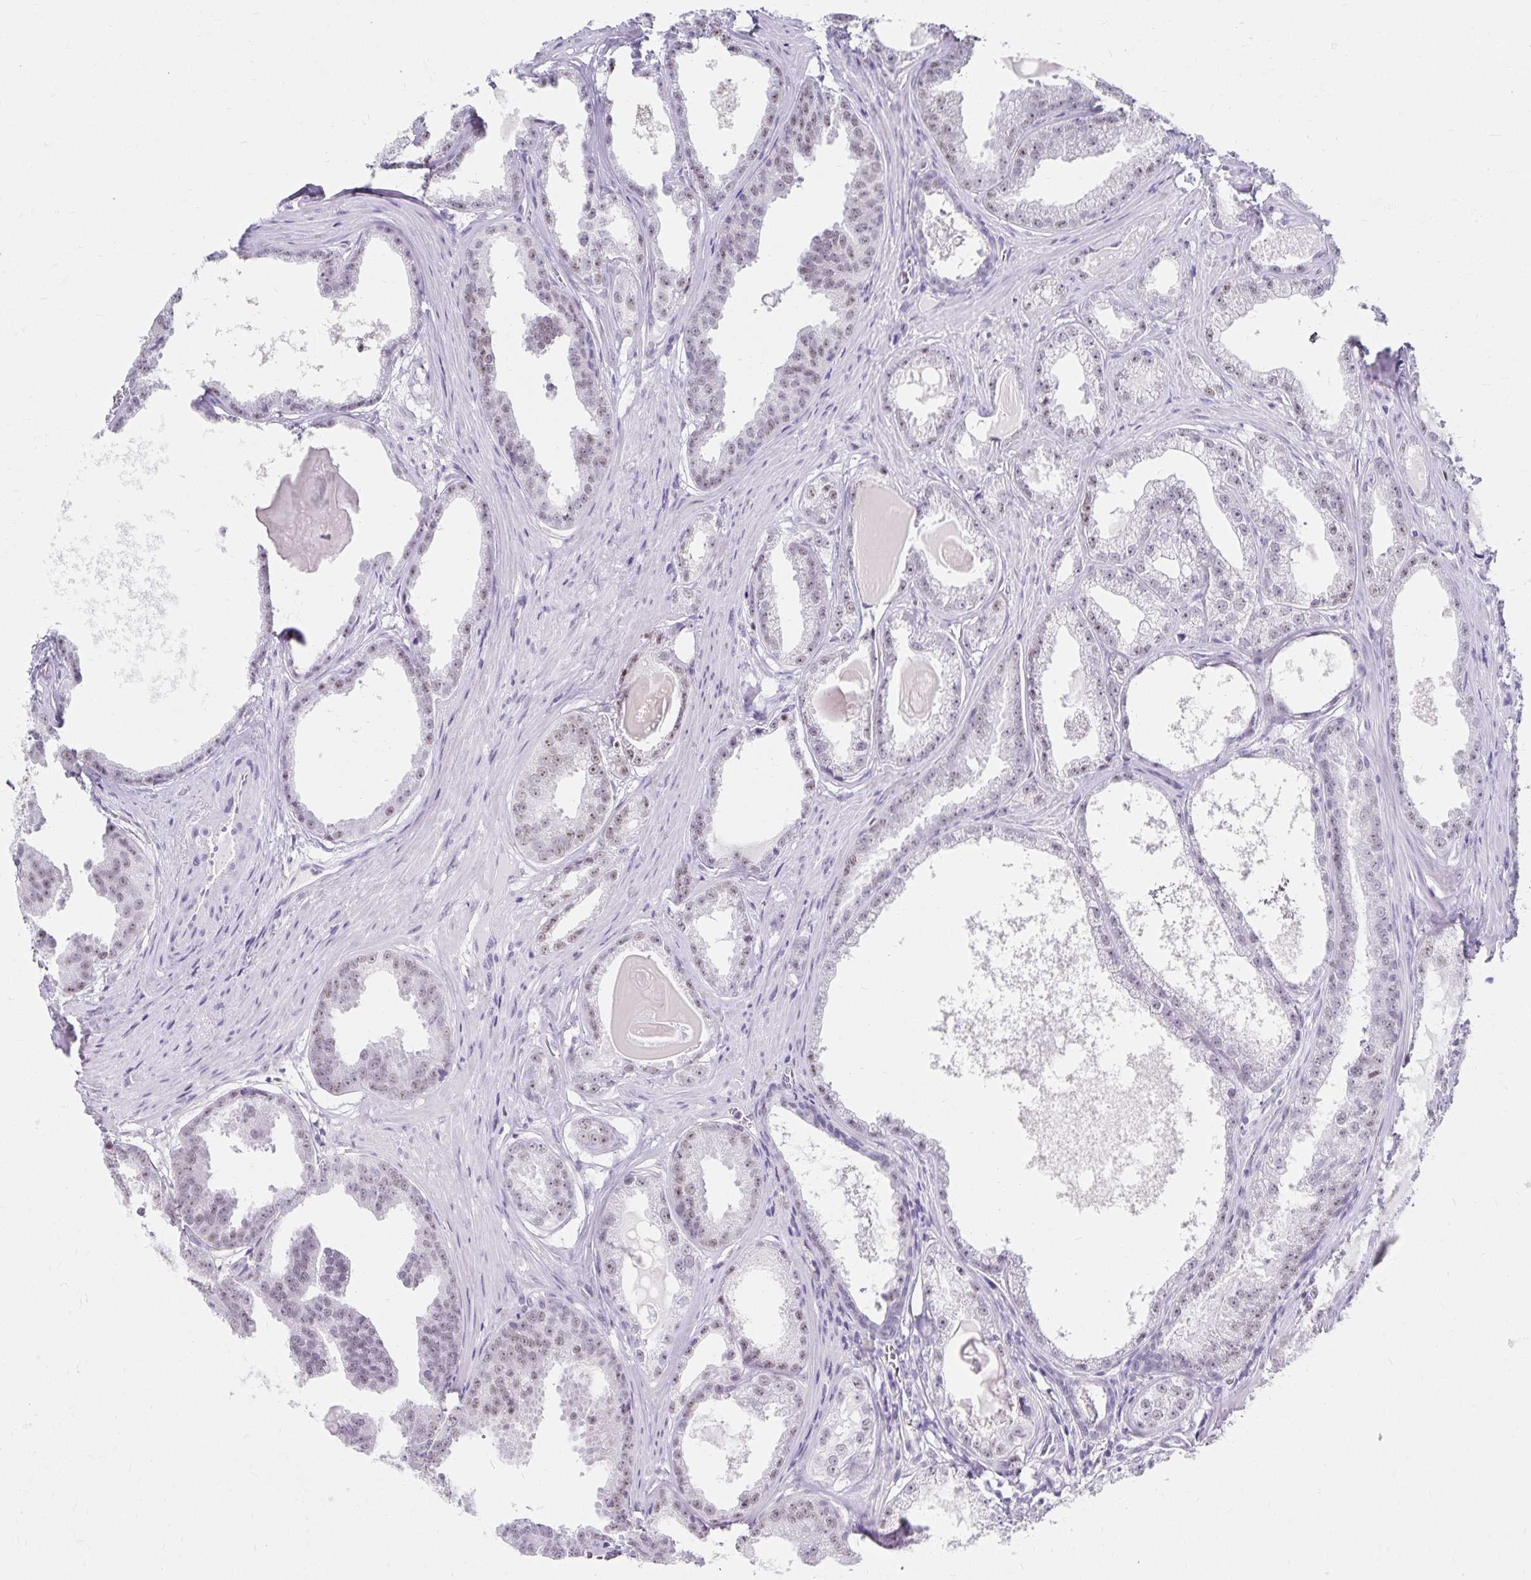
{"staining": {"intensity": "weak", "quantity": "25%-75%", "location": "nuclear"}, "tissue": "prostate cancer", "cell_type": "Tumor cells", "image_type": "cancer", "snomed": [{"axis": "morphology", "description": "Adenocarcinoma, Low grade"}, {"axis": "topography", "description": "Prostate"}], "caption": "Protein expression analysis of human low-grade adenocarcinoma (prostate) reveals weak nuclear positivity in about 25%-75% of tumor cells. The staining is performed using DAB brown chromogen to label protein expression. The nuclei are counter-stained blue using hematoxylin.", "gene": "C20orf85", "patient": {"sex": "male", "age": 65}}